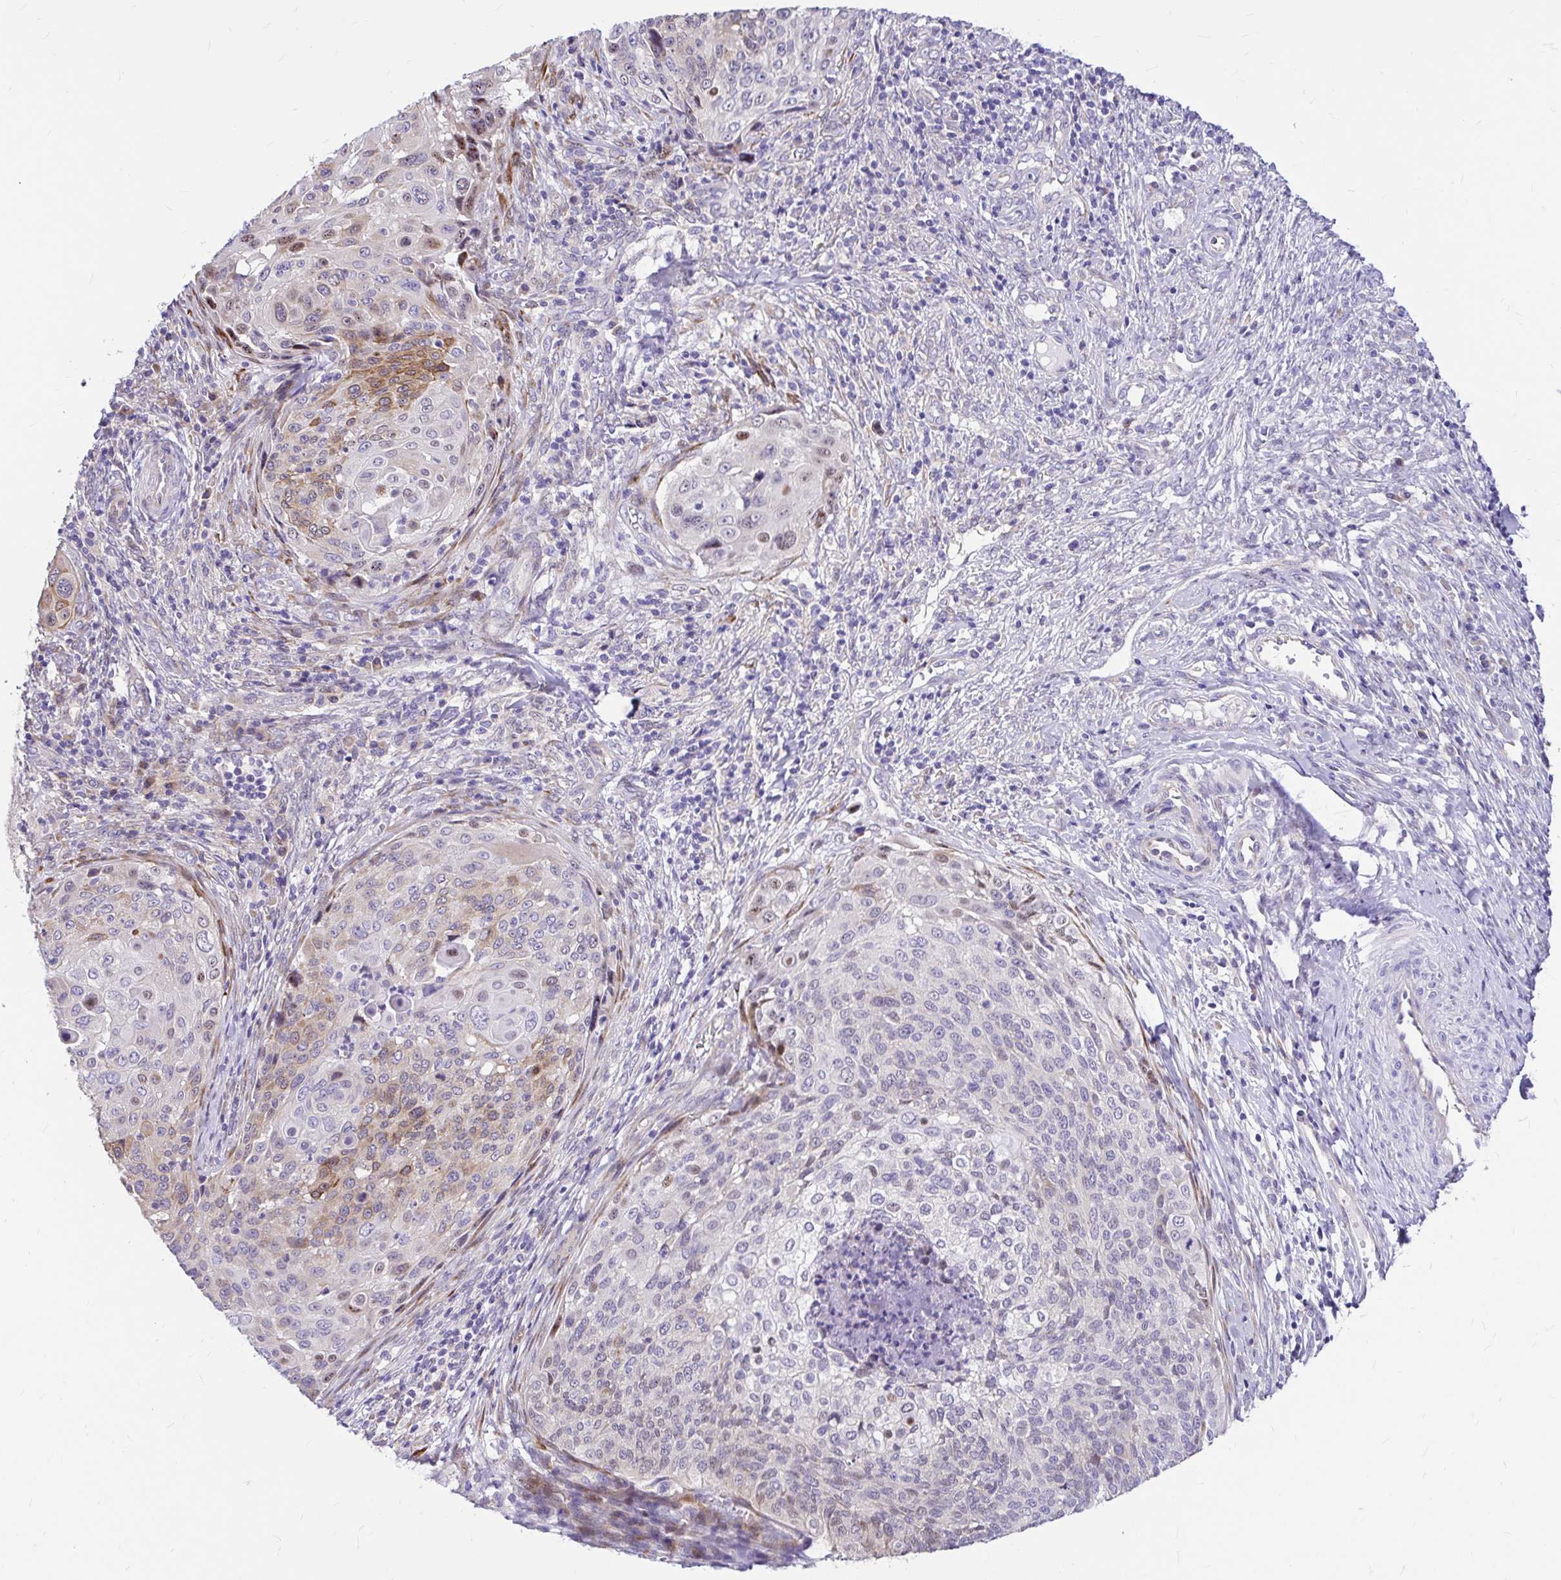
{"staining": {"intensity": "weak", "quantity": "<25%", "location": "cytoplasmic/membranous"}, "tissue": "cervical cancer", "cell_type": "Tumor cells", "image_type": "cancer", "snomed": [{"axis": "morphology", "description": "Squamous cell carcinoma, NOS"}, {"axis": "topography", "description": "Cervix"}], "caption": "IHC photomicrograph of human cervical cancer (squamous cell carcinoma) stained for a protein (brown), which shows no positivity in tumor cells.", "gene": "GABBR2", "patient": {"sex": "female", "age": 49}}